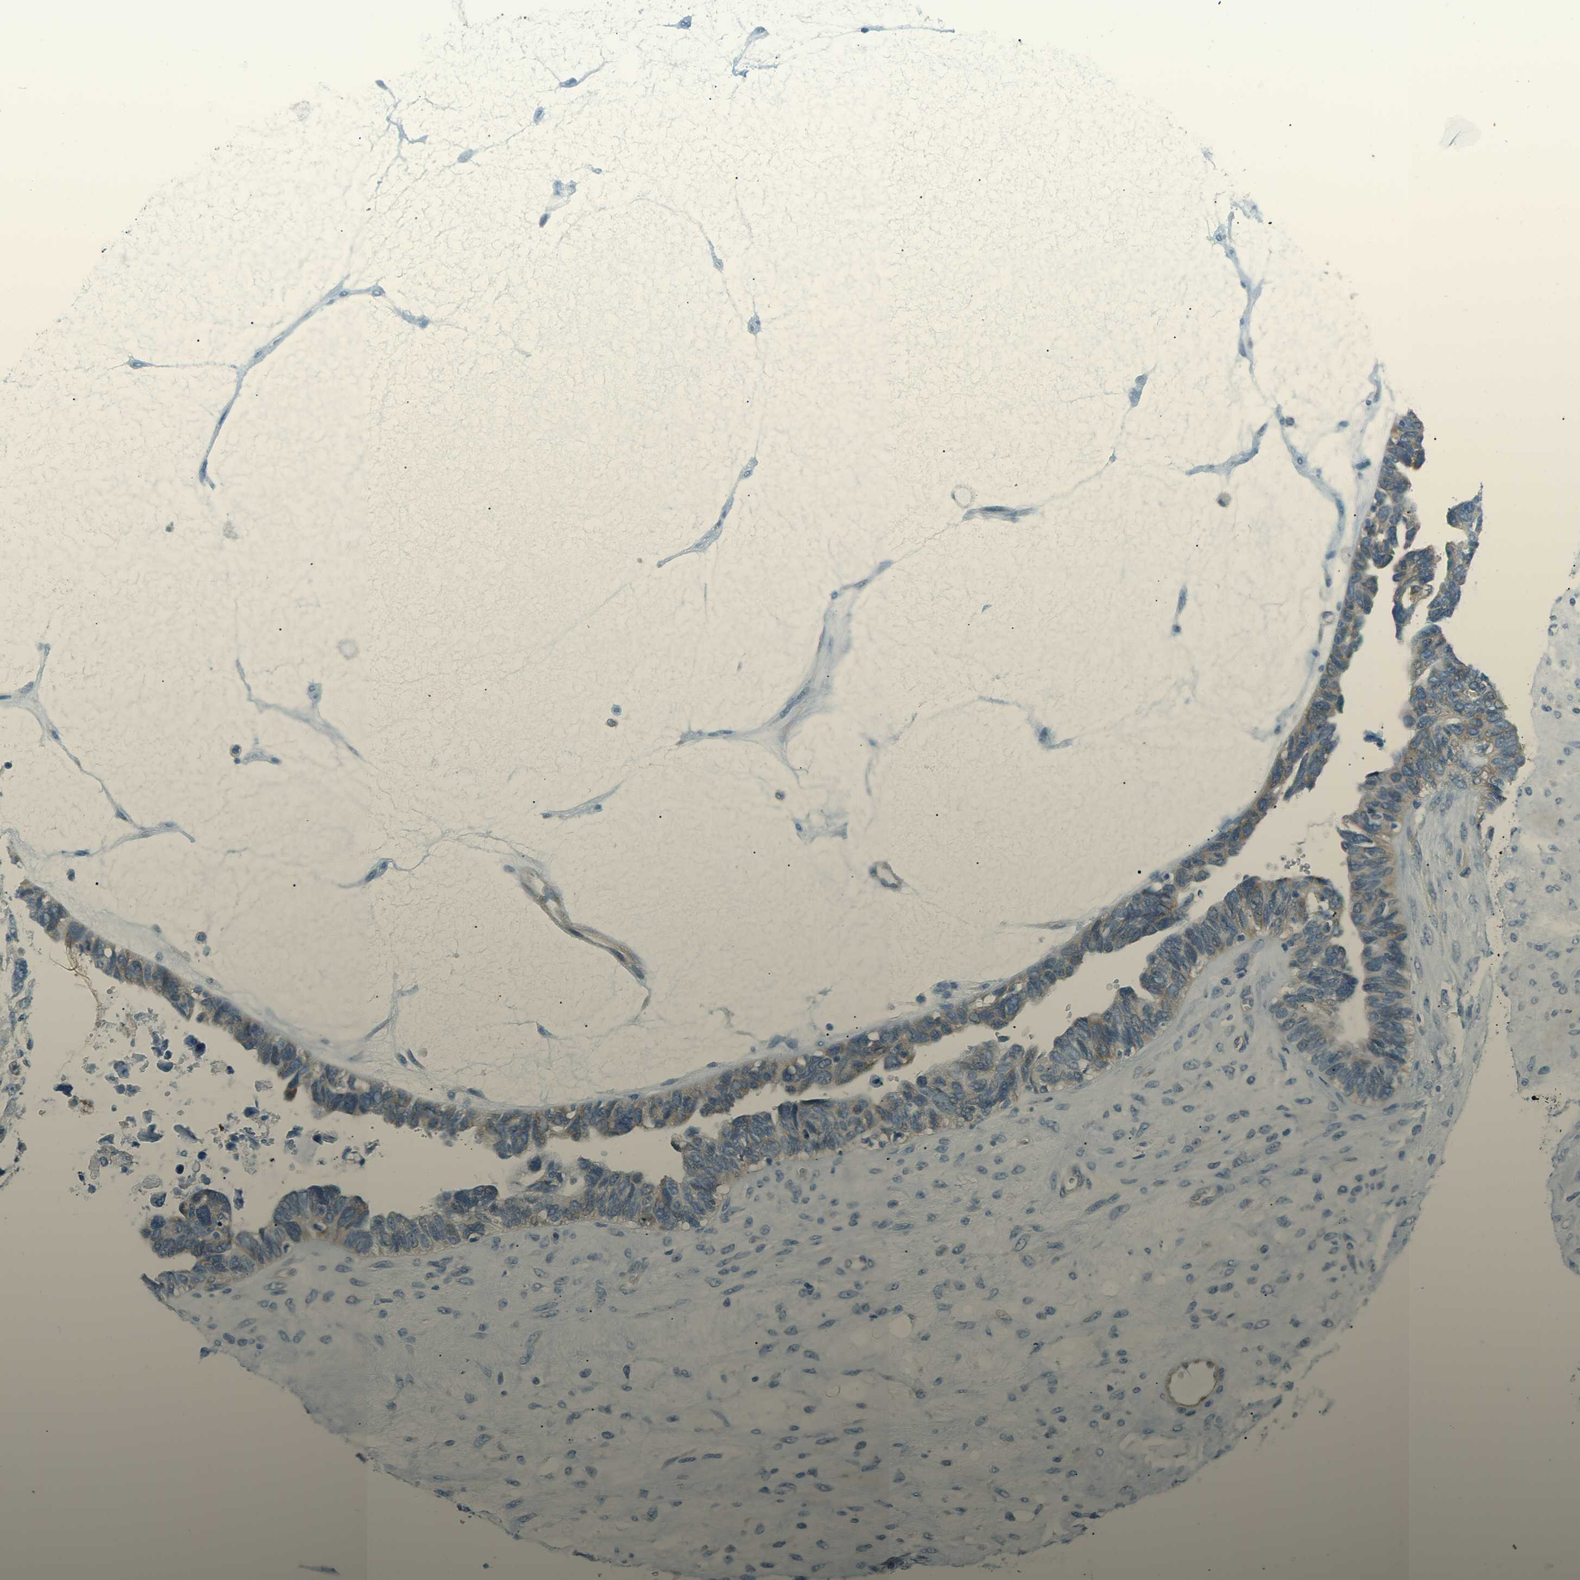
{"staining": {"intensity": "negative", "quantity": "none", "location": "none"}, "tissue": "ovarian cancer", "cell_type": "Tumor cells", "image_type": "cancer", "snomed": [{"axis": "morphology", "description": "Cystadenocarcinoma, serous, NOS"}, {"axis": "topography", "description": "Ovary"}], "caption": "High power microscopy image of an immunohistochemistry histopathology image of ovarian cancer (serous cystadenocarcinoma), revealing no significant positivity in tumor cells.", "gene": "ZNF367", "patient": {"sex": "female", "age": 79}}